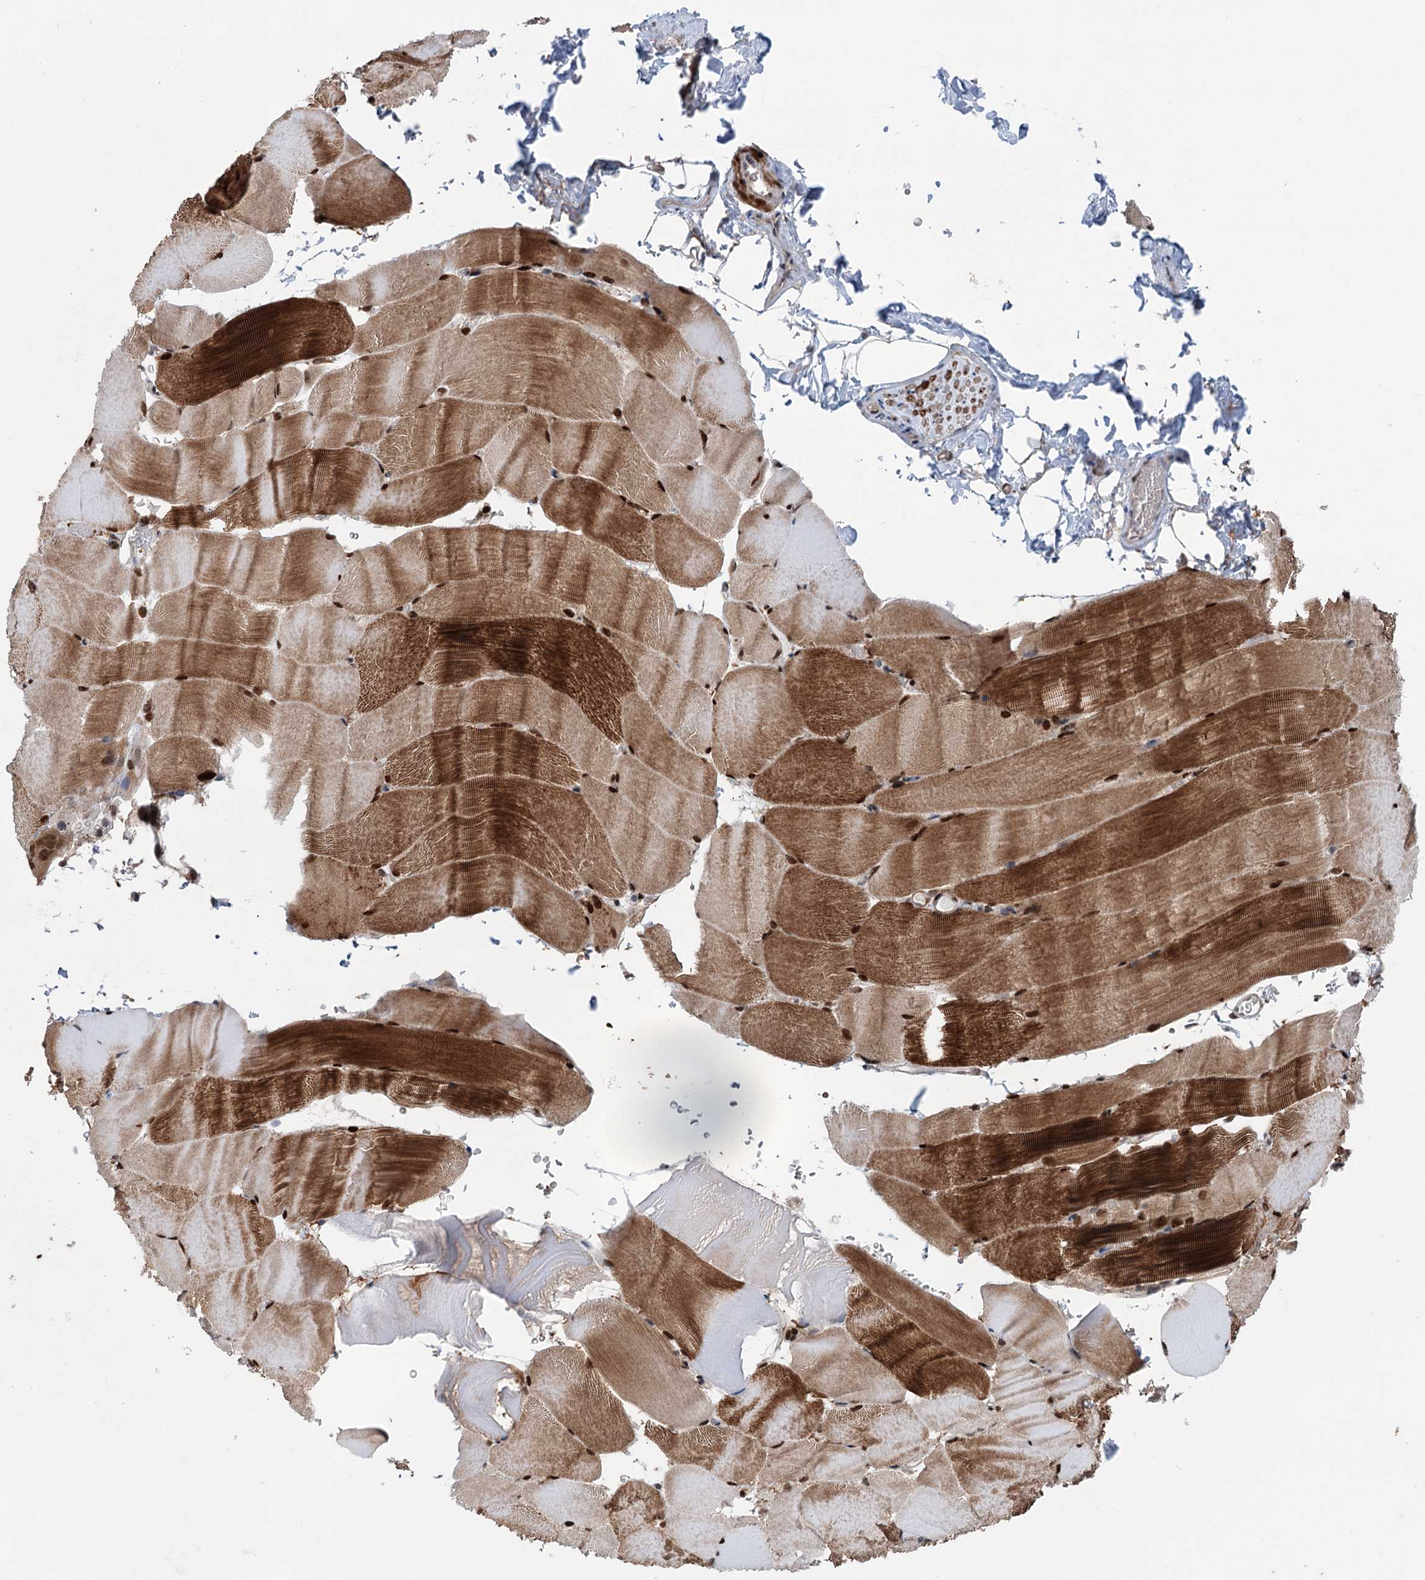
{"staining": {"intensity": "strong", "quantity": "25%-75%", "location": "cytoplasmic/membranous,nuclear"}, "tissue": "skeletal muscle", "cell_type": "Myocytes", "image_type": "normal", "snomed": [{"axis": "morphology", "description": "Normal tissue, NOS"}, {"axis": "topography", "description": "Skeletal muscle"}, {"axis": "topography", "description": "Parathyroid gland"}], "caption": "This histopathology image displays benign skeletal muscle stained with immunohistochemistry to label a protein in brown. The cytoplasmic/membranous,nuclear of myocytes show strong positivity for the protein. Nuclei are counter-stained blue.", "gene": "FAM53A", "patient": {"sex": "female", "age": 37}}